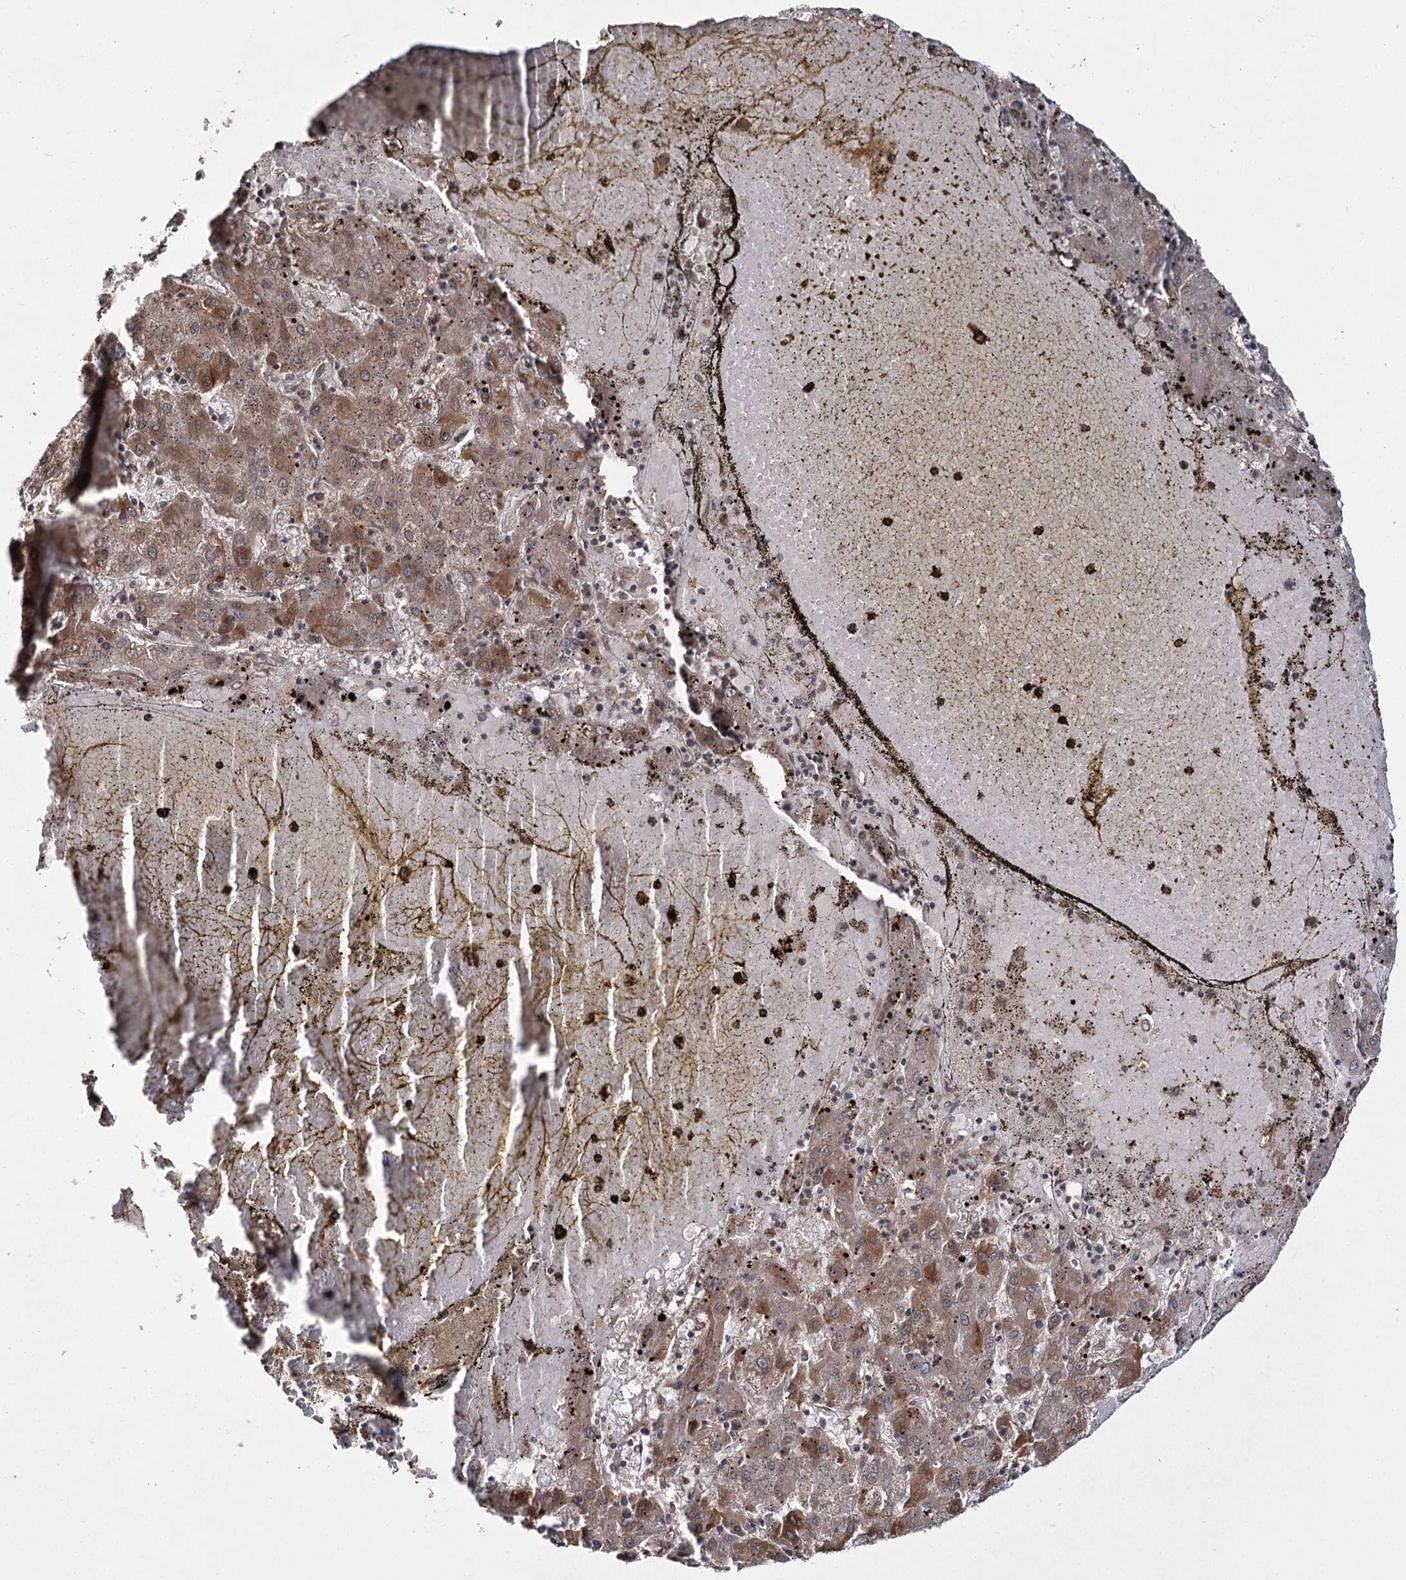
{"staining": {"intensity": "moderate", "quantity": "<25%", "location": "cytoplasmic/membranous"}, "tissue": "liver cancer", "cell_type": "Tumor cells", "image_type": "cancer", "snomed": [{"axis": "morphology", "description": "Carcinoma, Hepatocellular, NOS"}, {"axis": "topography", "description": "Liver"}], "caption": "Tumor cells show low levels of moderate cytoplasmic/membranous expression in about <25% of cells in liver cancer. The staining was performed using DAB to visualize the protein expression in brown, while the nuclei were stained in blue with hematoxylin (Magnification: 20x).", "gene": "TRNT1", "patient": {"sex": "male", "age": 72}}